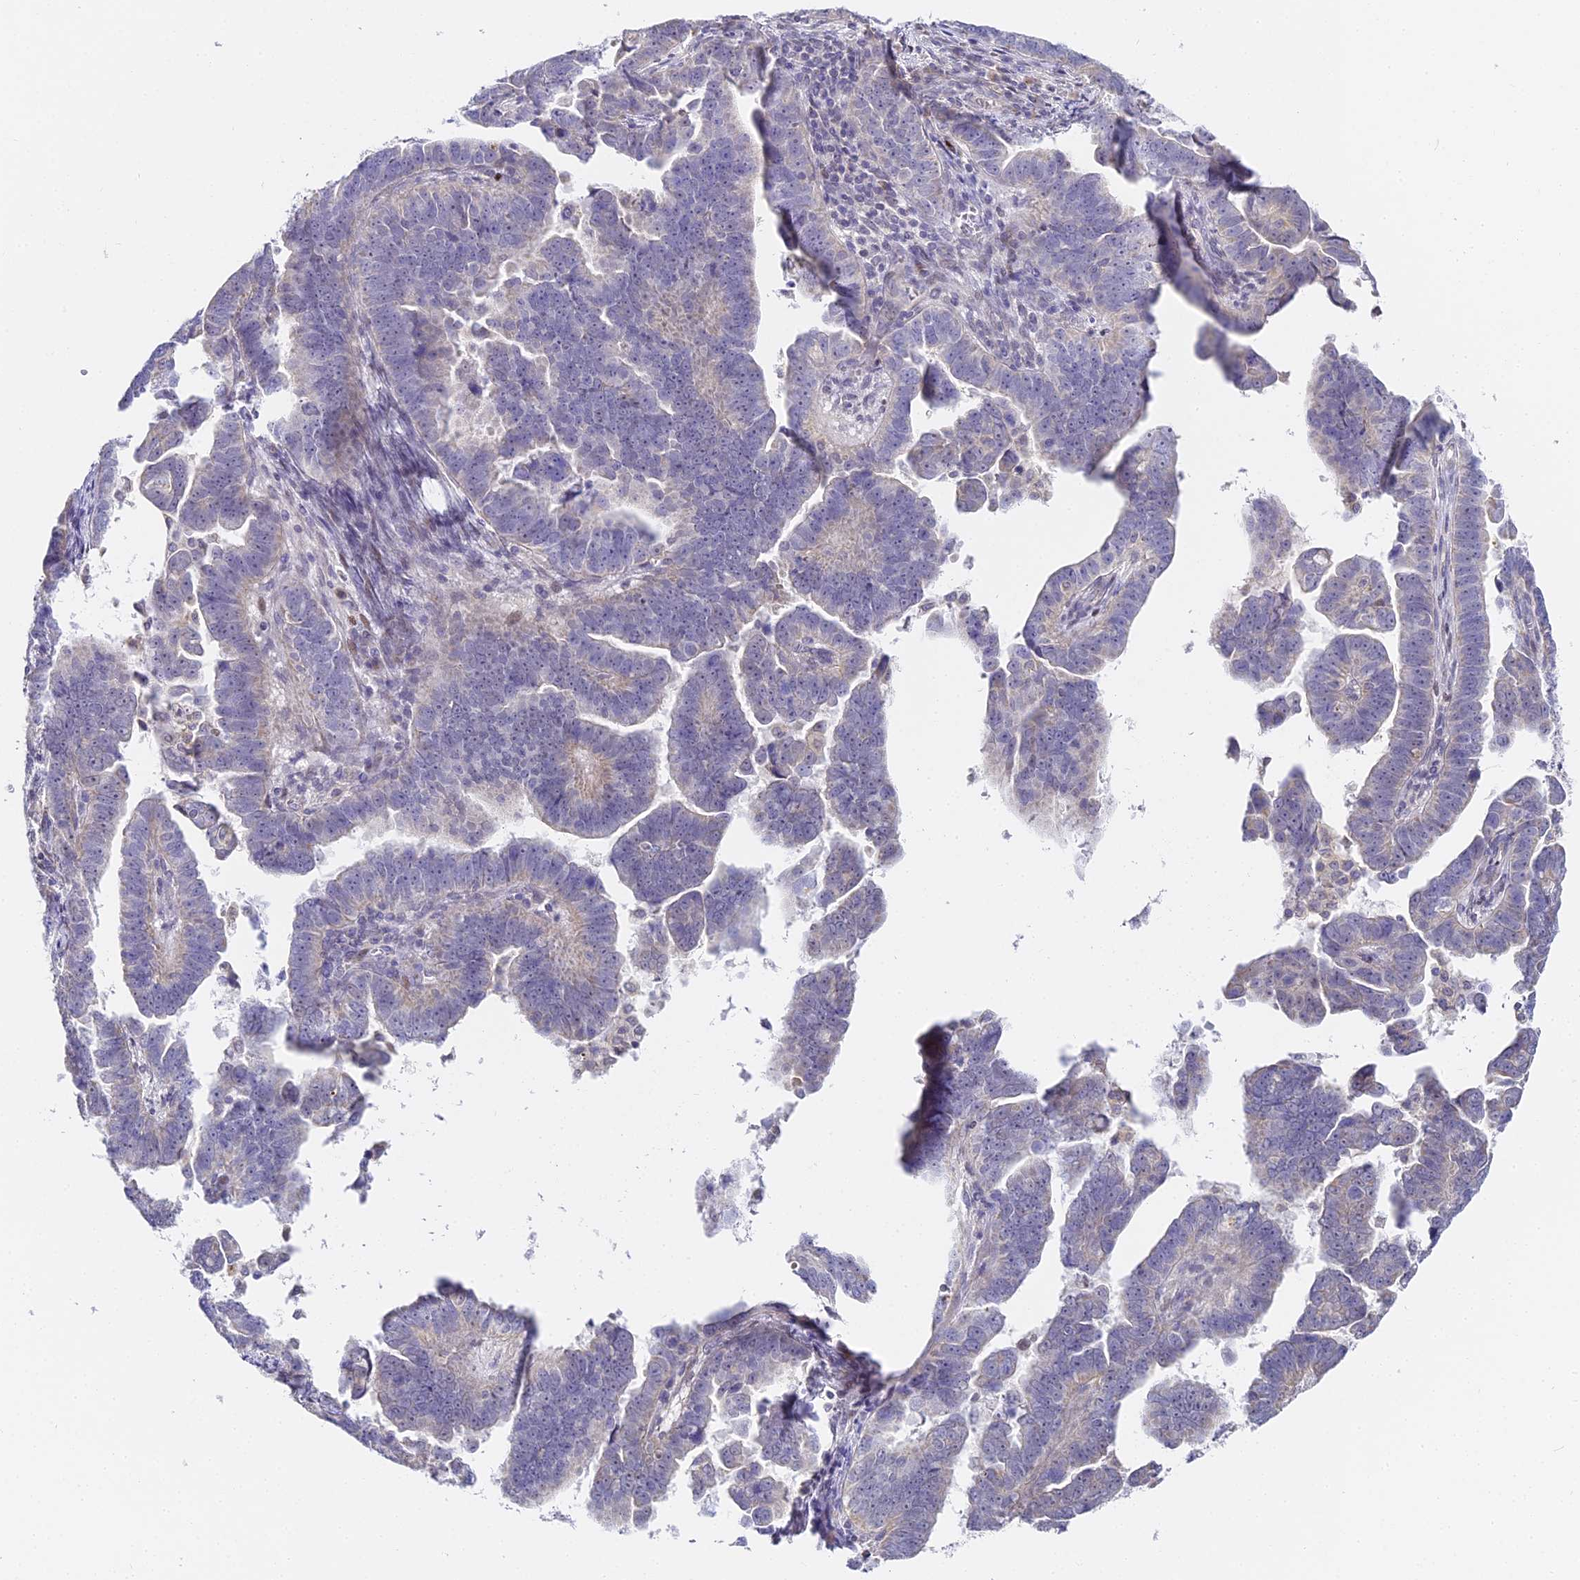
{"staining": {"intensity": "negative", "quantity": "none", "location": "none"}, "tissue": "endometrial cancer", "cell_type": "Tumor cells", "image_type": "cancer", "snomed": [{"axis": "morphology", "description": "Adenocarcinoma, NOS"}, {"axis": "topography", "description": "Endometrium"}], "caption": "High magnification brightfield microscopy of endometrial cancer stained with DAB (brown) and counterstained with hematoxylin (blue): tumor cells show no significant positivity.", "gene": "SERP1", "patient": {"sex": "female", "age": 75}}